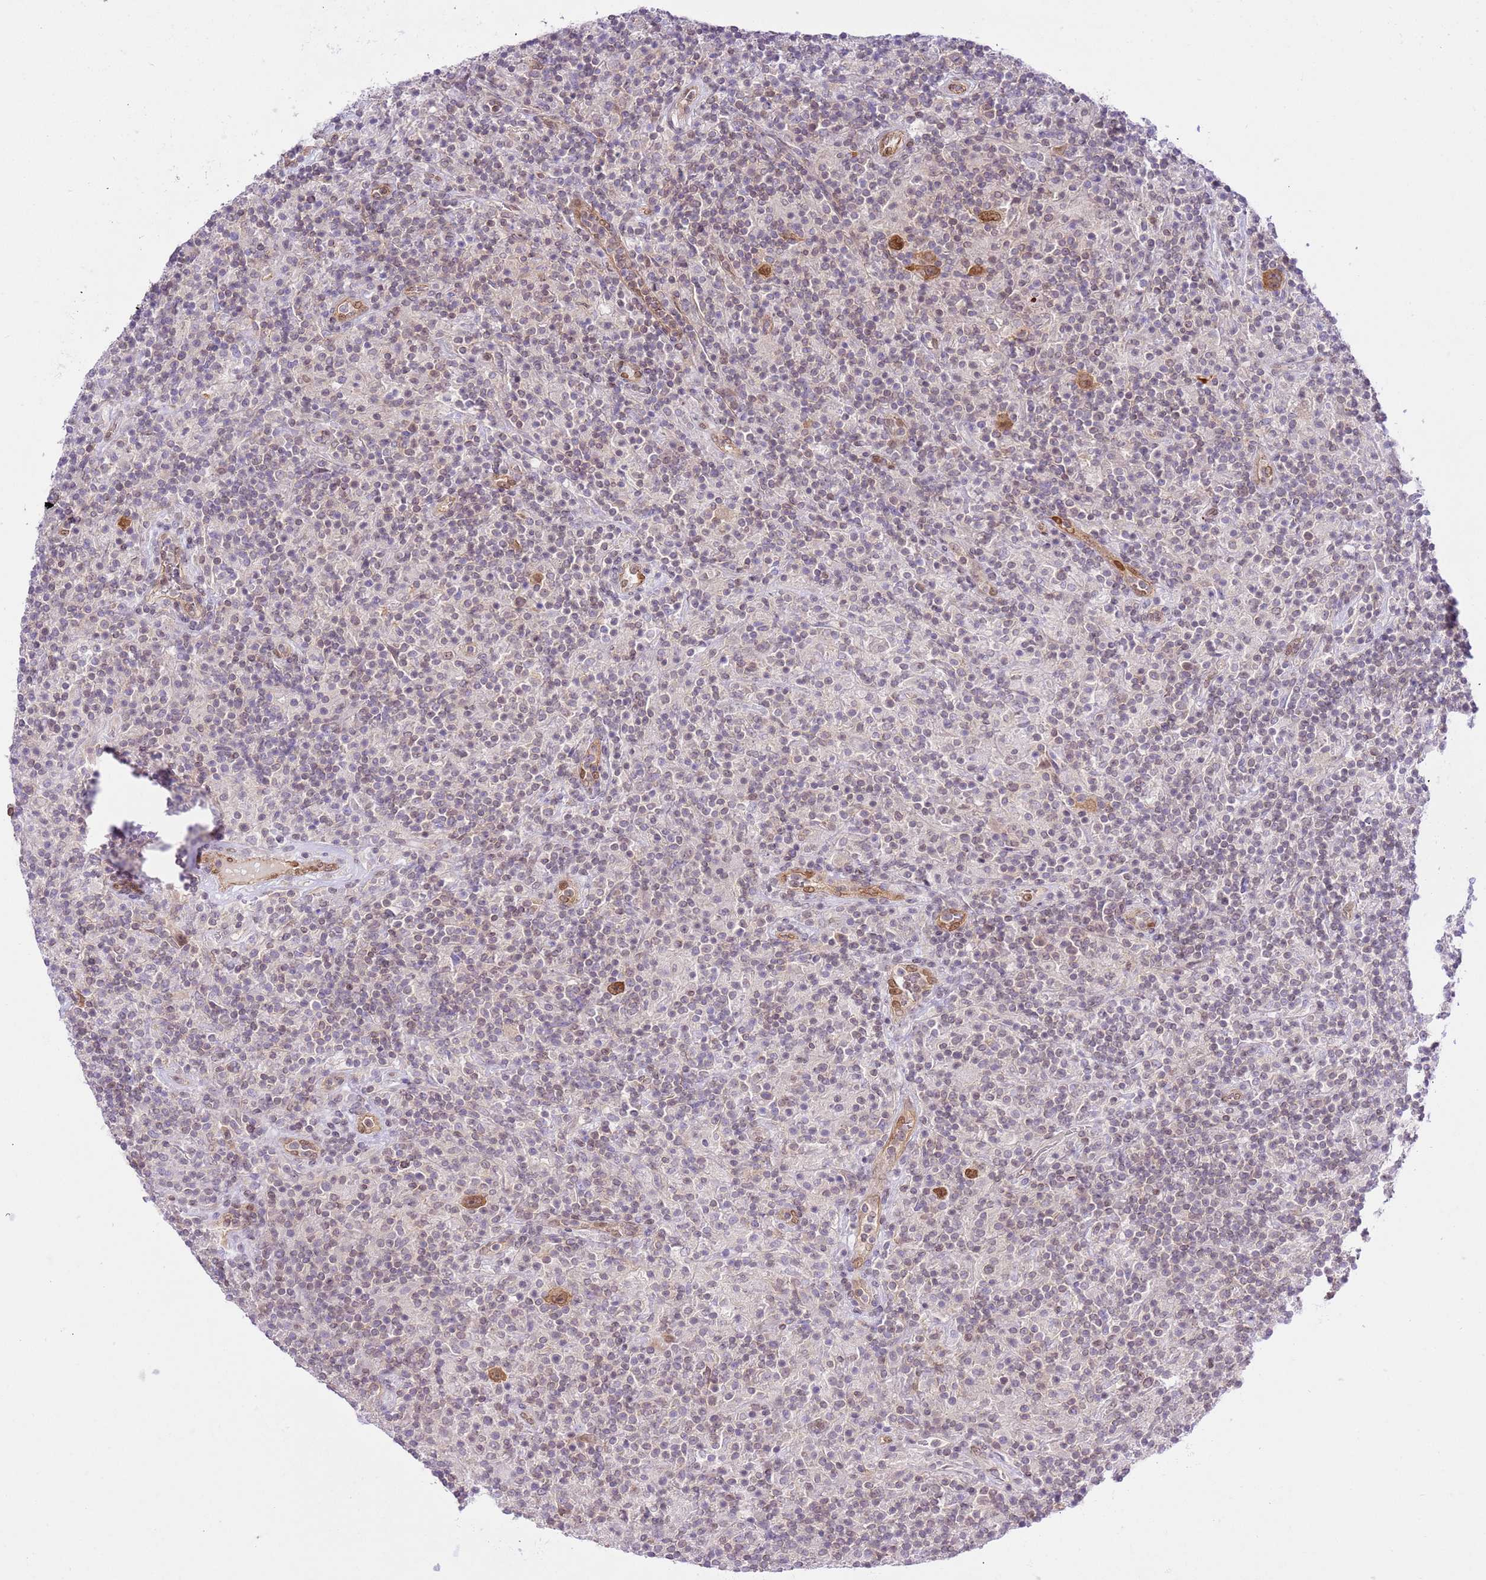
{"staining": {"intensity": "moderate", "quantity": ">75%", "location": "cytoplasmic/membranous,nuclear"}, "tissue": "lymphoma", "cell_type": "Tumor cells", "image_type": "cancer", "snomed": [{"axis": "morphology", "description": "Hodgkin's disease, NOS"}, {"axis": "topography", "description": "Lymph node"}], "caption": "This image shows immunohistochemistry staining of human lymphoma, with medium moderate cytoplasmic/membranous and nuclear positivity in approximately >75% of tumor cells.", "gene": "TRIM37", "patient": {"sex": "male", "age": 70}}